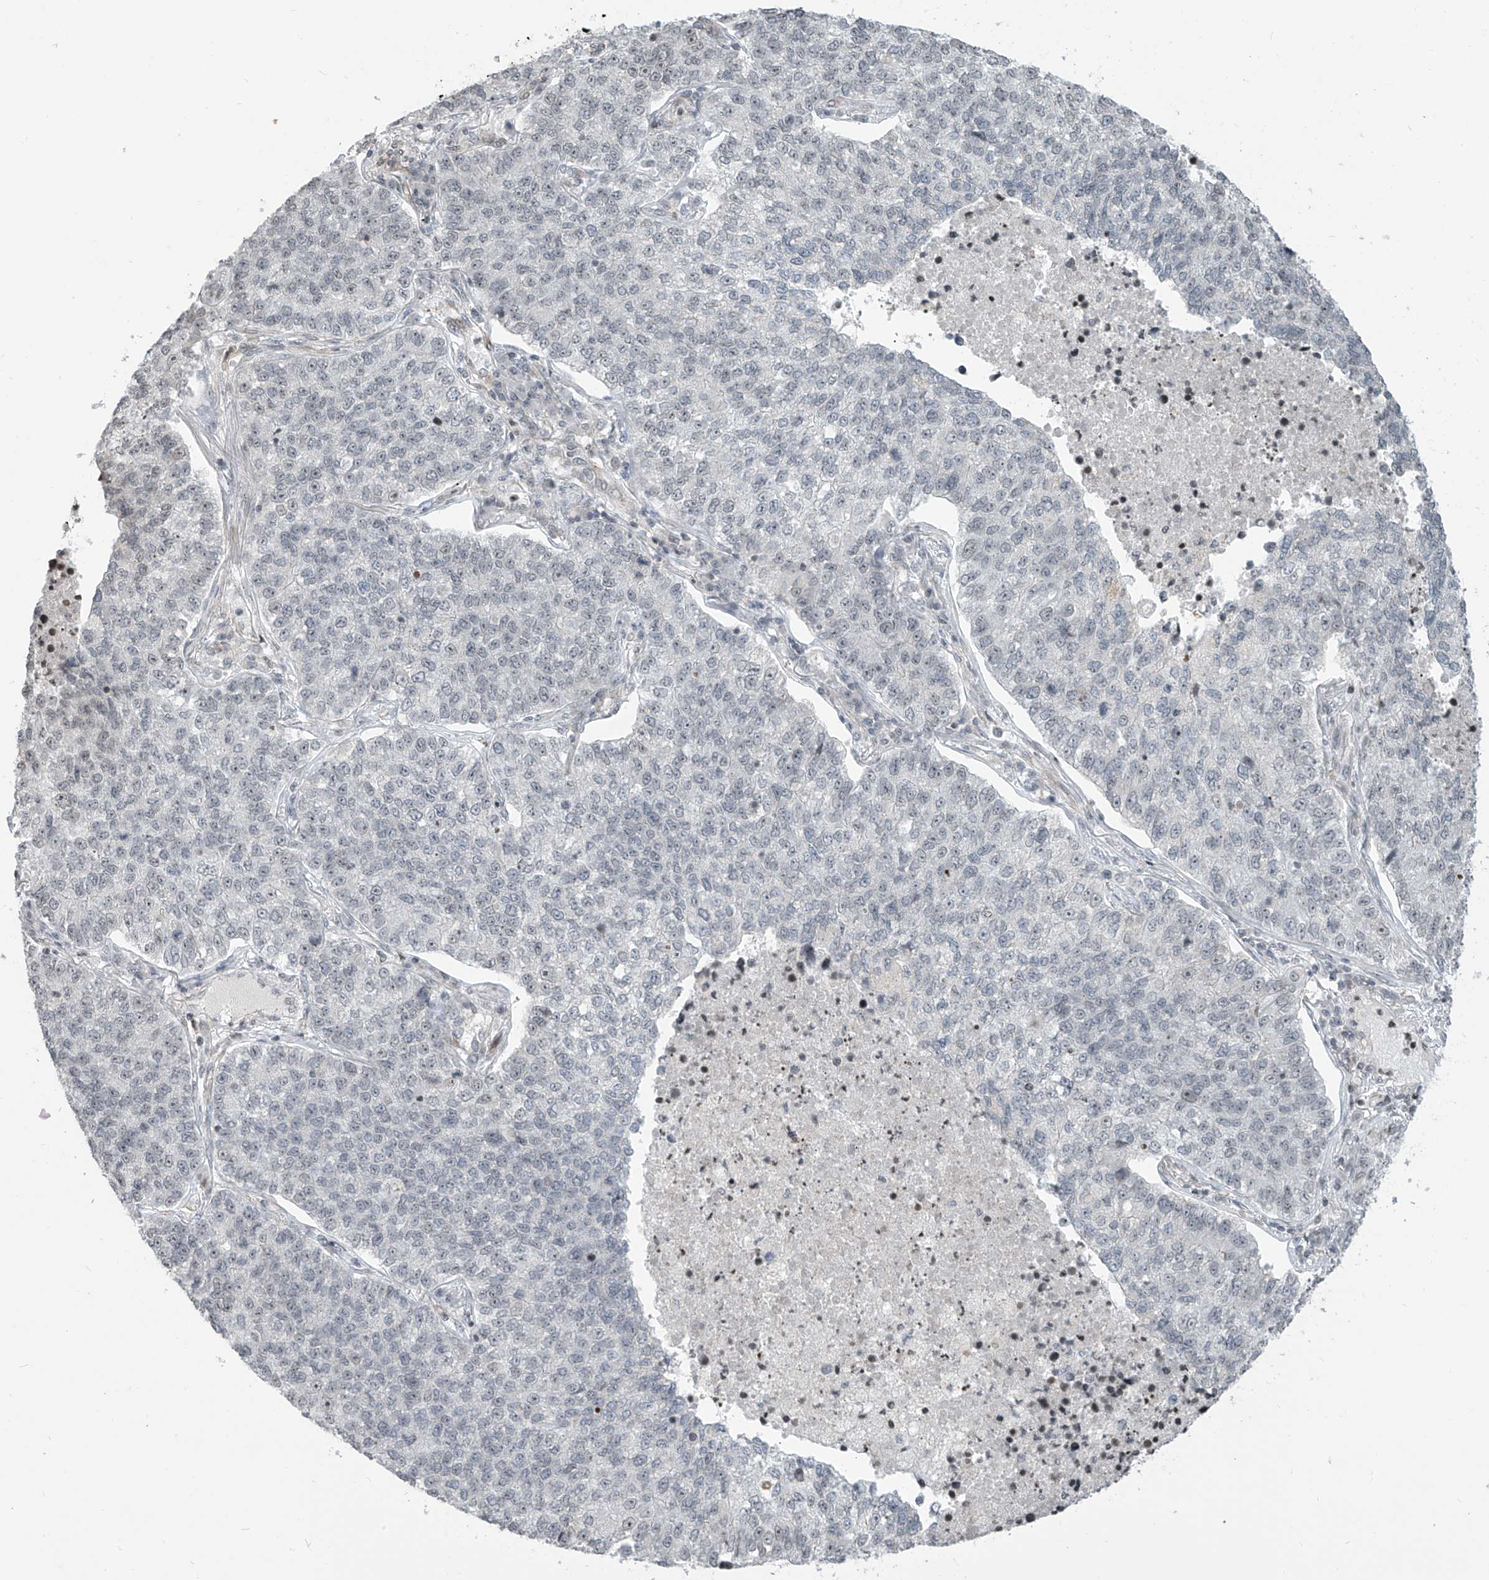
{"staining": {"intensity": "negative", "quantity": "none", "location": "none"}, "tissue": "lung cancer", "cell_type": "Tumor cells", "image_type": "cancer", "snomed": [{"axis": "morphology", "description": "Adenocarcinoma, NOS"}, {"axis": "topography", "description": "Lung"}], "caption": "DAB (3,3'-diaminobenzidine) immunohistochemical staining of lung cancer displays no significant positivity in tumor cells. Nuclei are stained in blue.", "gene": "METAP1D", "patient": {"sex": "male", "age": 49}}